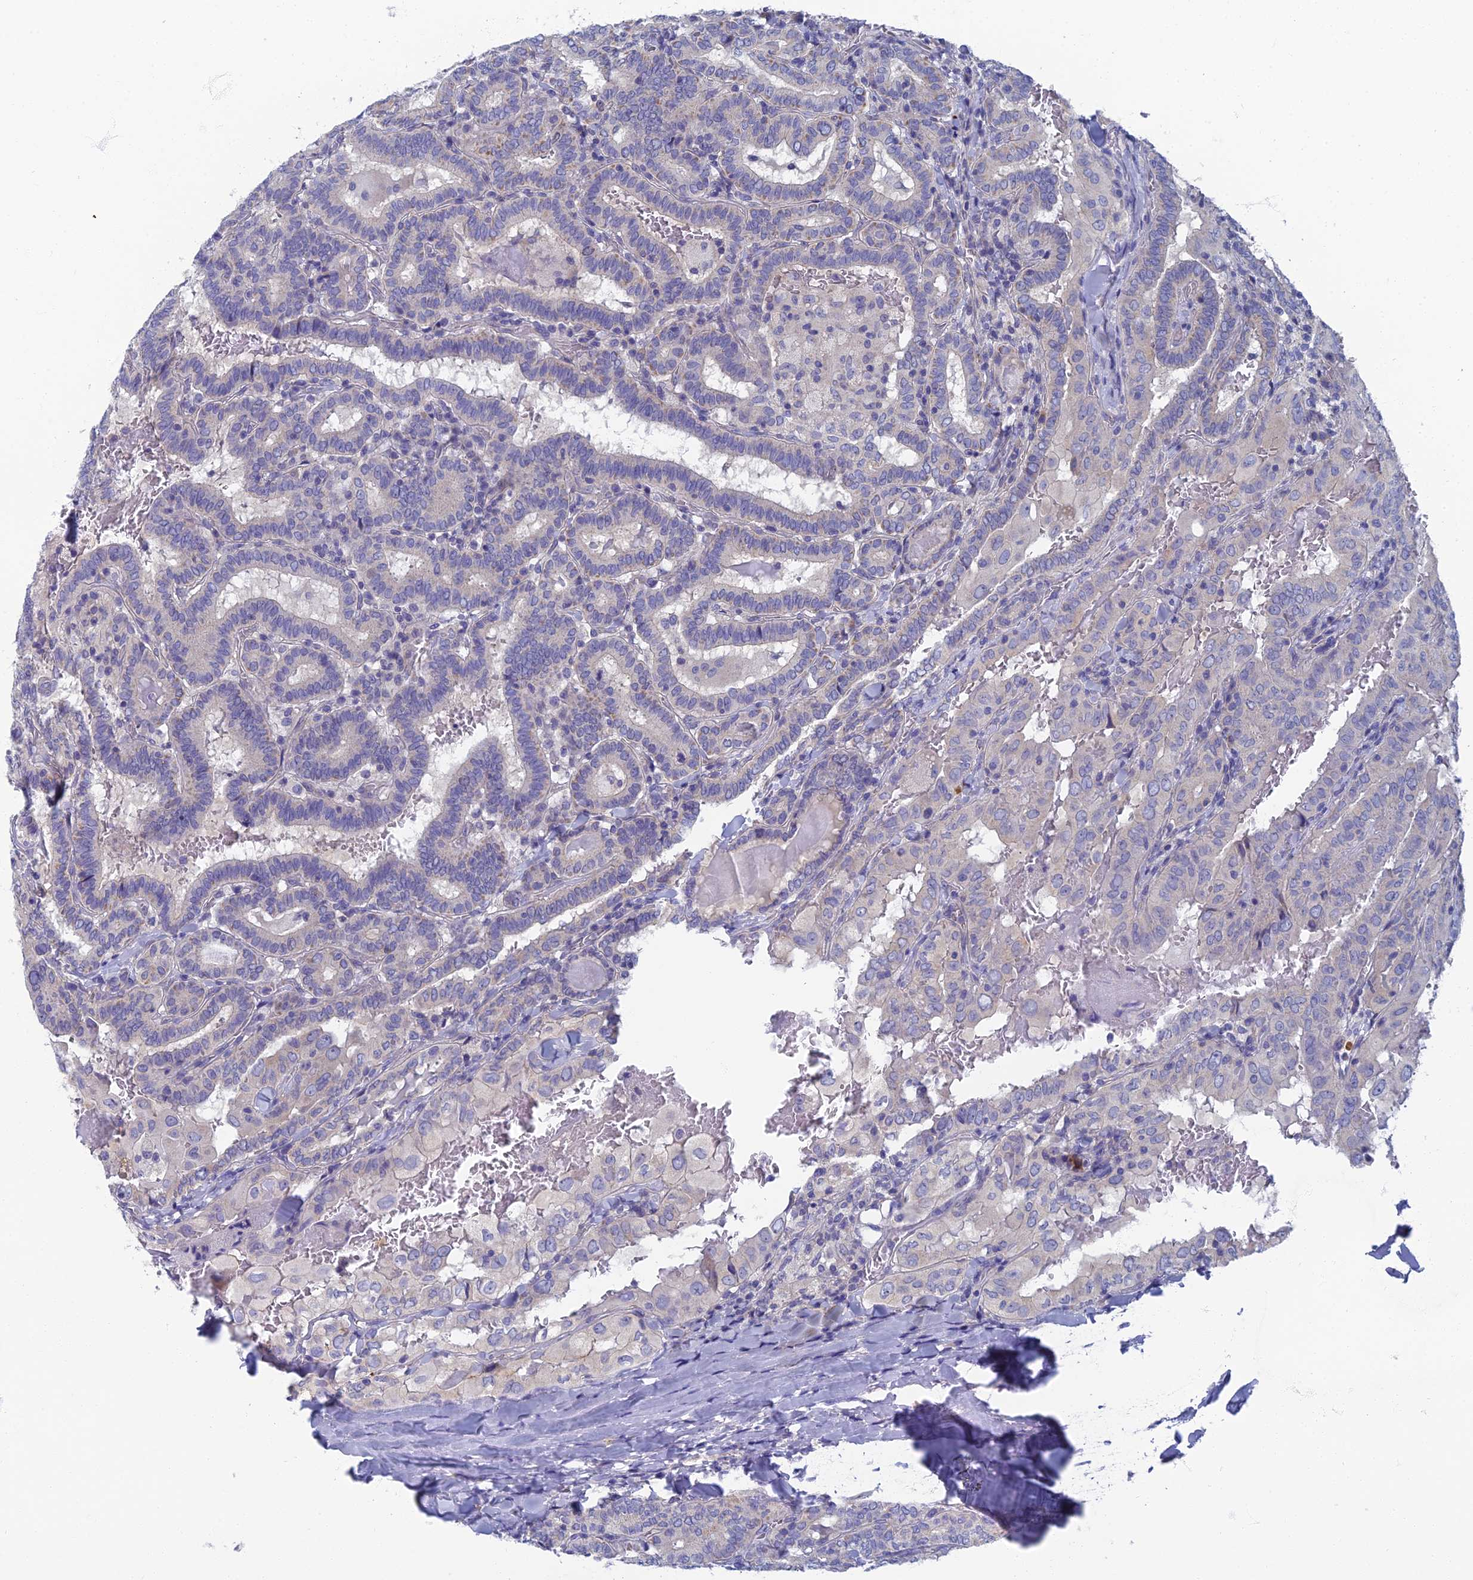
{"staining": {"intensity": "negative", "quantity": "none", "location": "none"}, "tissue": "thyroid cancer", "cell_type": "Tumor cells", "image_type": "cancer", "snomed": [{"axis": "morphology", "description": "Papillary adenocarcinoma, NOS"}, {"axis": "topography", "description": "Thyroid gland"}], "caption": "An image of human thyroid cancer is negative for staining in tumor cells.", "gene": "SPIN4", "patient": {"sex": "female", "age": 72}}